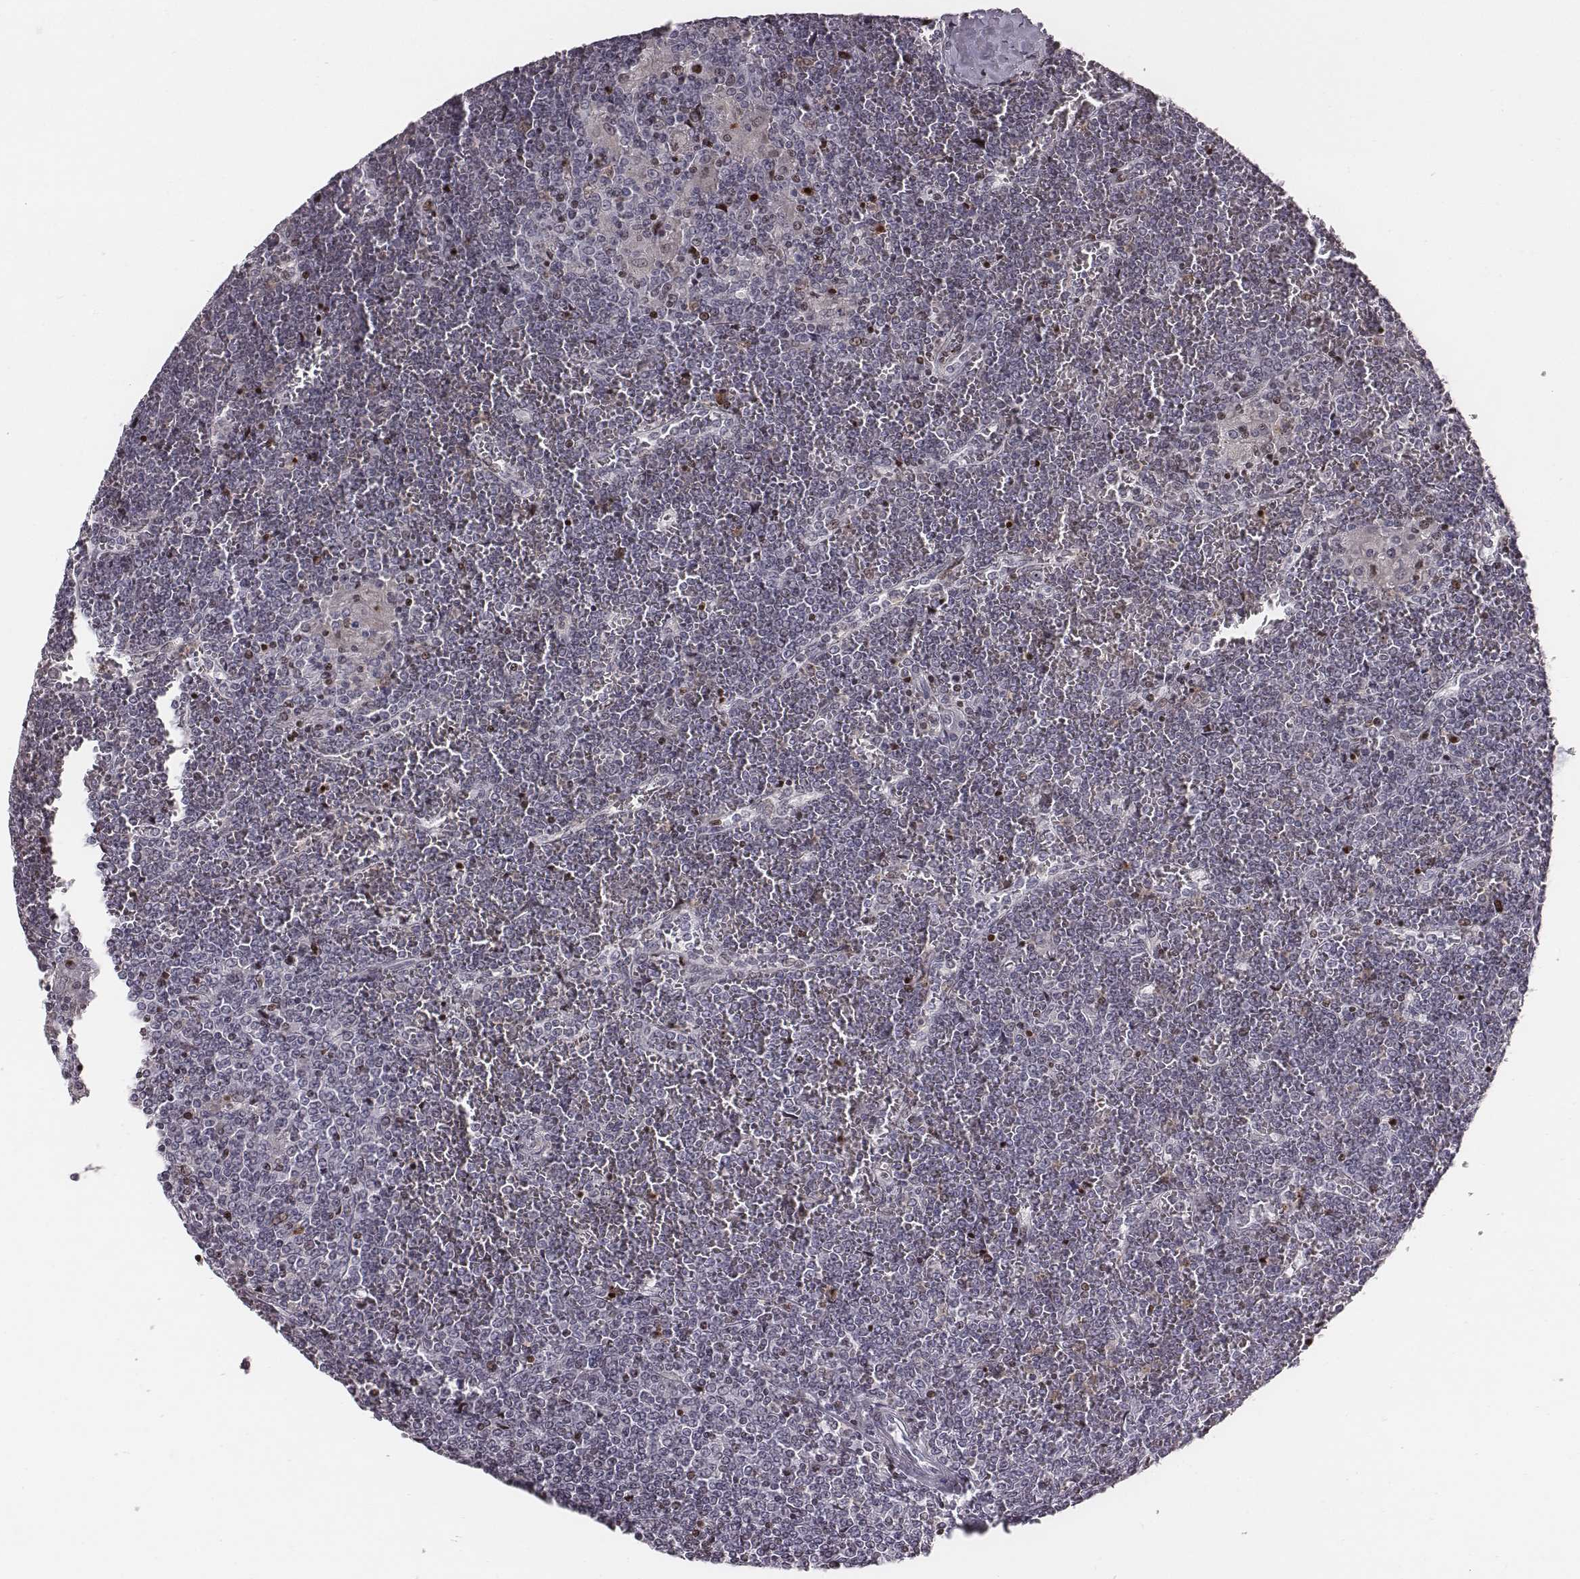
{"staining": {"intensity": "weak", "quantity": "<25%", "location": "nuclear"}, "tissue": "lymphoma", "cell_type": "Tumor cells", "image_type": "cancer", "snomed": [{"axis": "morphology", "description": "Malignant lymphoma, non-Hodgkin's type, Low grade"}, {"axis": "topography", "description": "Spleen"}], "caption": "Immunohistochemistry histopathology image of human malignant lymphoma, non-Hodgkin's type (low-grade) stained for a protein (brown), which exhibits no expression in tumor cells.", "gene": "NDC1", "patient": {"sex": "female", "age": 19}}